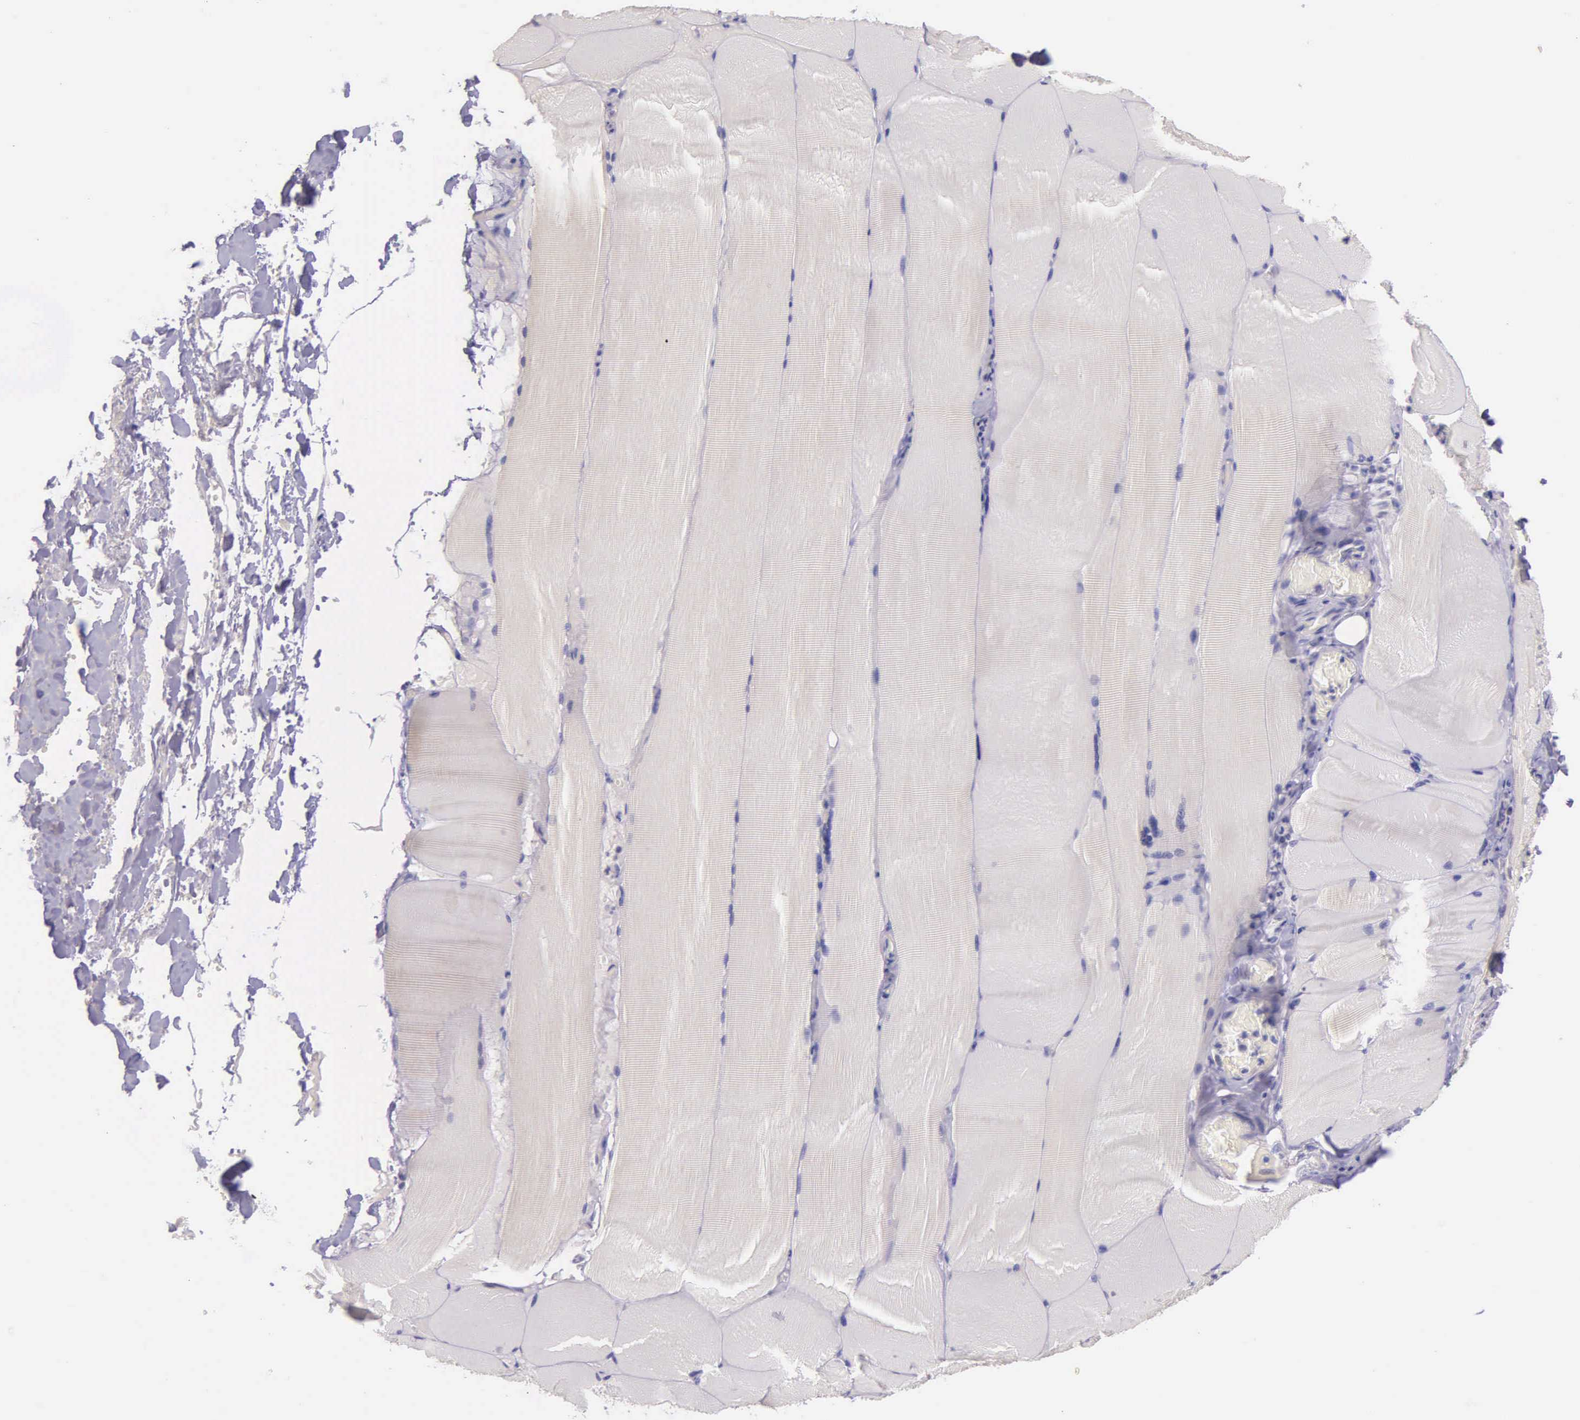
{"staining": {"intensity": "negative", "quantity": "none", "location": "none"}, "tissue": "skeletal muscle", "cell_type": "Myocytes", "image_type": "normal", "snomed": [{"axis": "morphology", "description": "Normal tissue, NOS"}, {"axis": "topography", "description": "Skeletal muscle"}], "caption": "This photomicrograph is of benign skeletal muscle stained with IHC to label a protein in brown with the nuclei are counter-stained blue. There is no positivity in myocytes.", "gene": "THSD7A", "patient": {"sex": "male", "age": 71}}